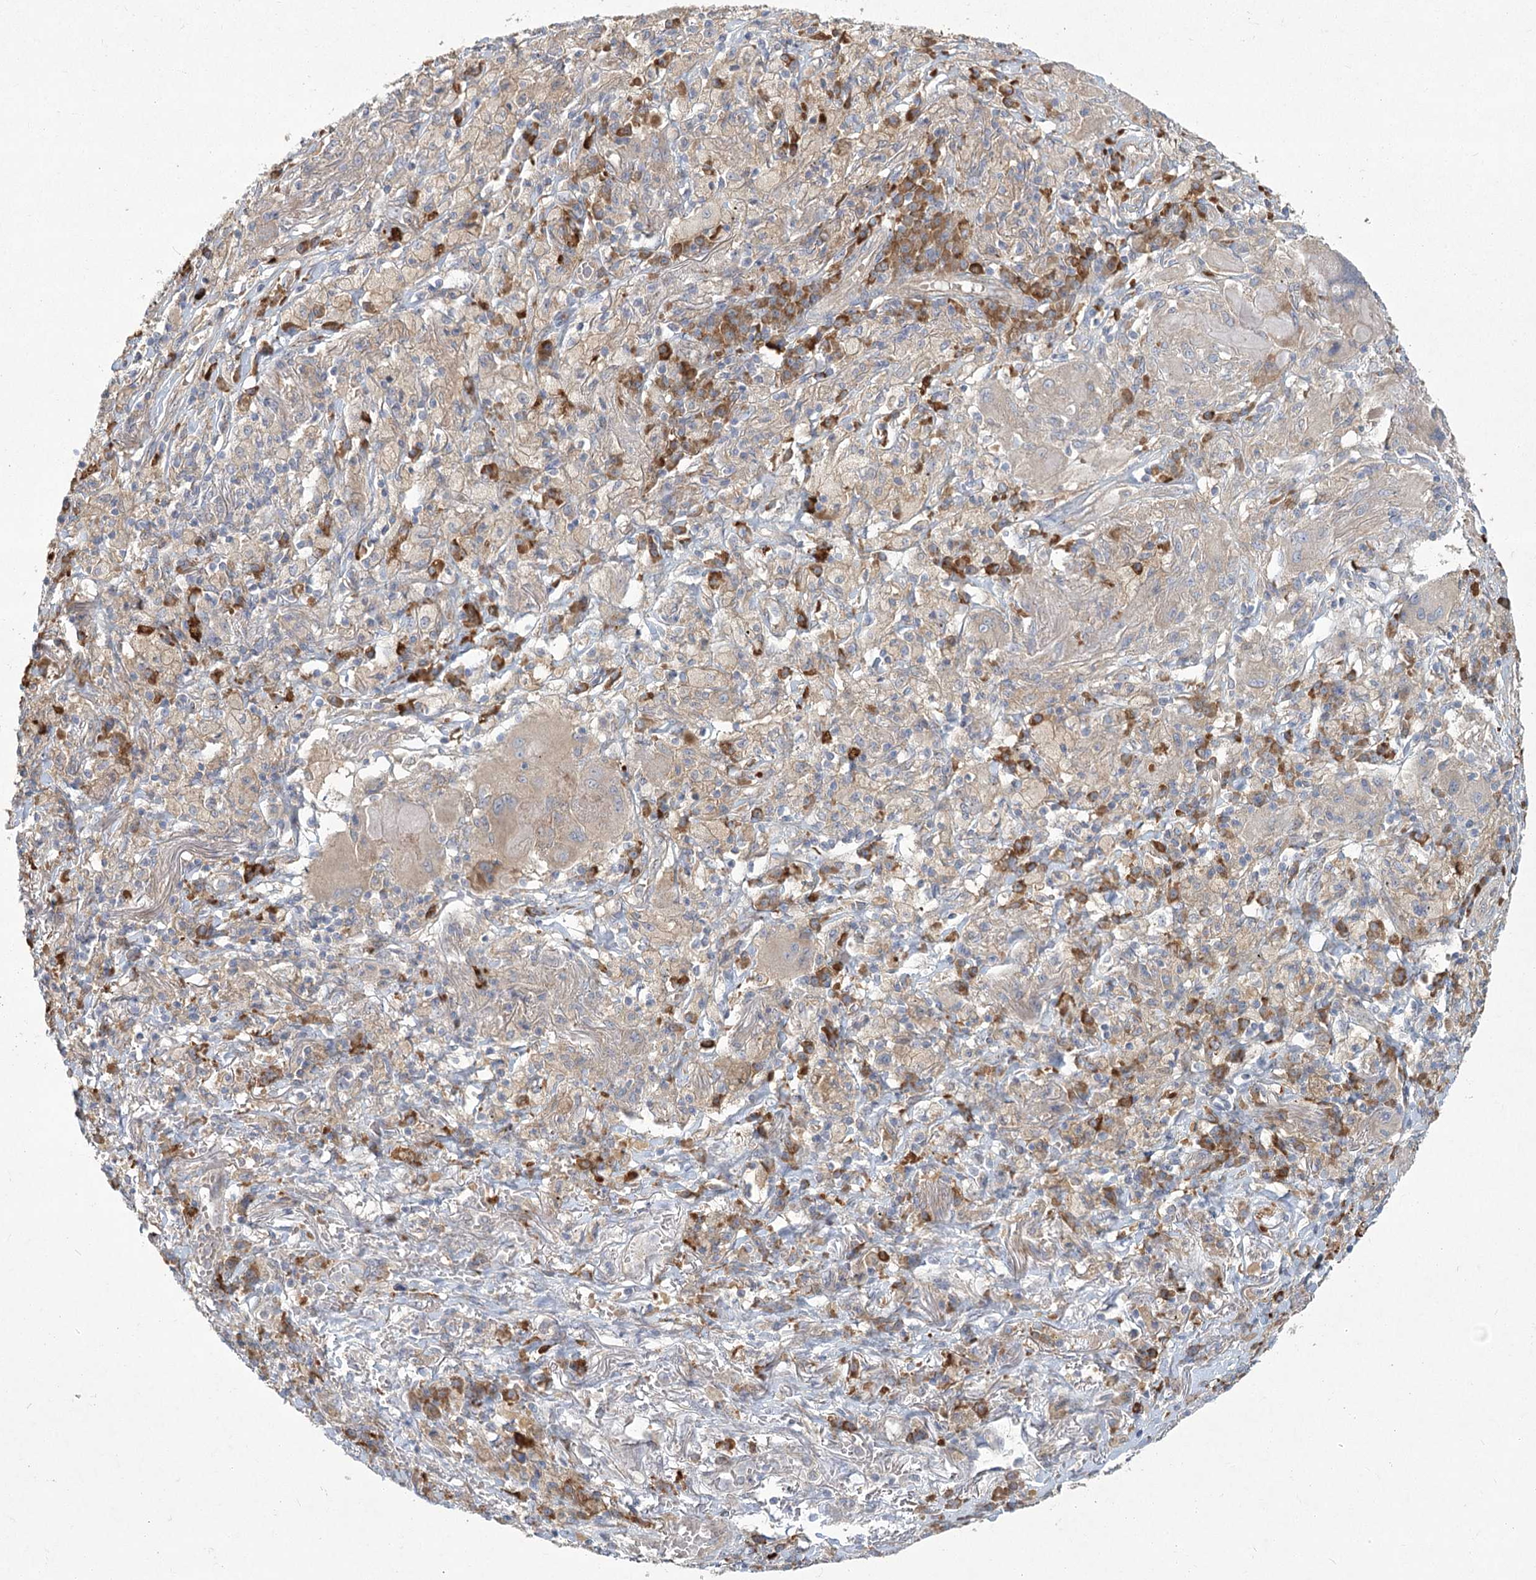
{"staining": {"intensity": "weak", "quantity": "<25%", "location": "cytoplasmic/membranous"}, "tissue": "lung cancer", "cell_type": "Tumor cells", "image_type": "cancer", "snomed": [{"axis": "morphology", "description": "Squamous cell carcinoma, NOS"}, {"axis": "topography", "description": "Lung"}], "caption": "An IHC image of squamous cell carcinoma (lung) is shown. There is no staining in tumor cells of squamous cell carcinoma (lung).", "gene": "CAMTA1", "patient": {"sex": "male", "age": 61}}